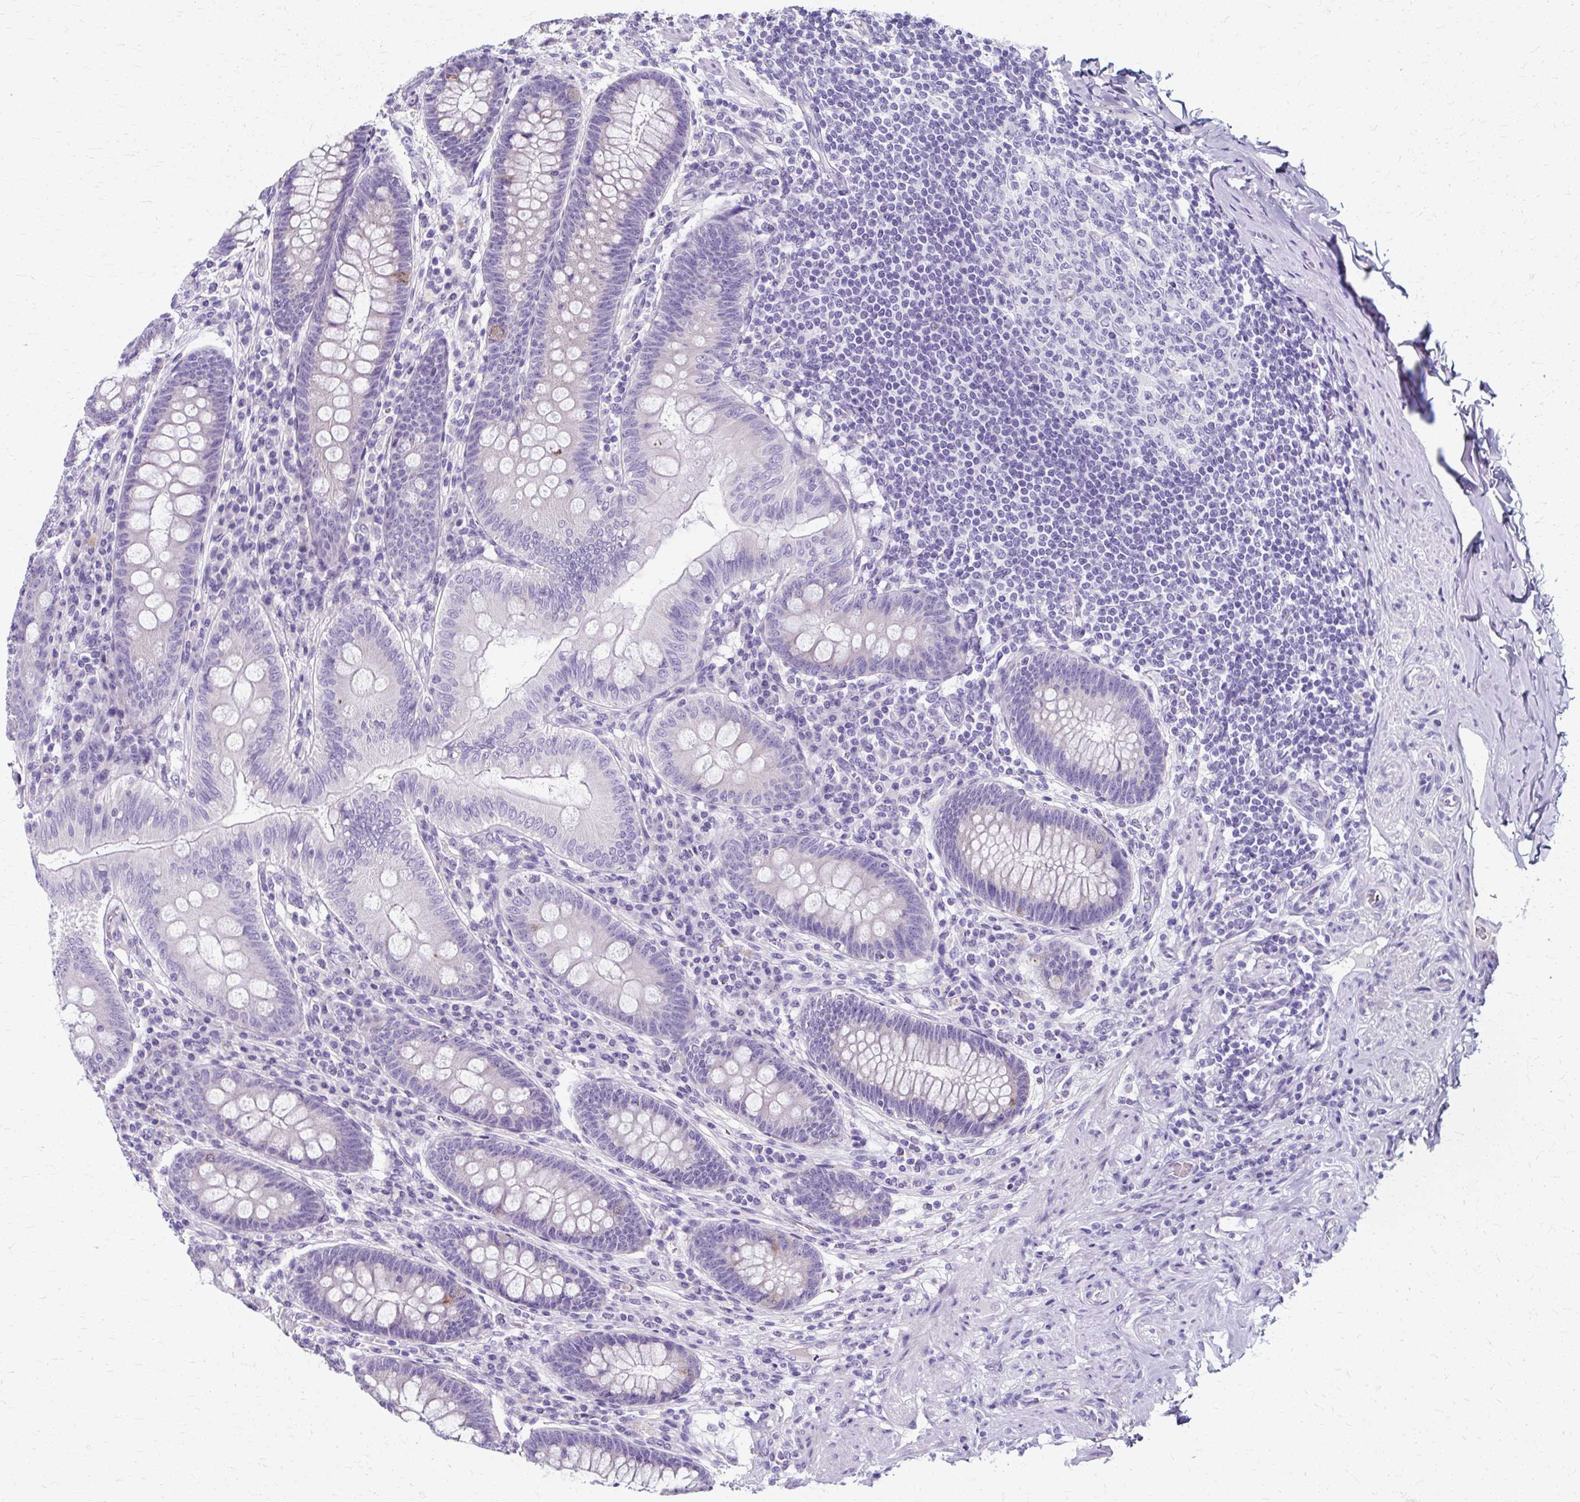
{"staining": {"intensity": "negative", "quantity": "none", "location": "none"}, "tissue": "appendix", "cell_type": "Glandular cells", "image_type": "normal", "snomed": [{"axis": "morphology", "description": "Normal tissue, NOS"}, {"axis": "topography", "description": "Appendix"}], "caption": "Appendix was stained to show a protein in brown. There is no significant positivity in glandular cells. Brightfield microscopy of immunohistochemistry (IHC) stained with DAB (3,3'-diaminobenzidine) (brown) and hematoxylin (blue), captured at high magnification.", "gene": "ZNF555", "patient": {"sex": "male", "age": 71}}